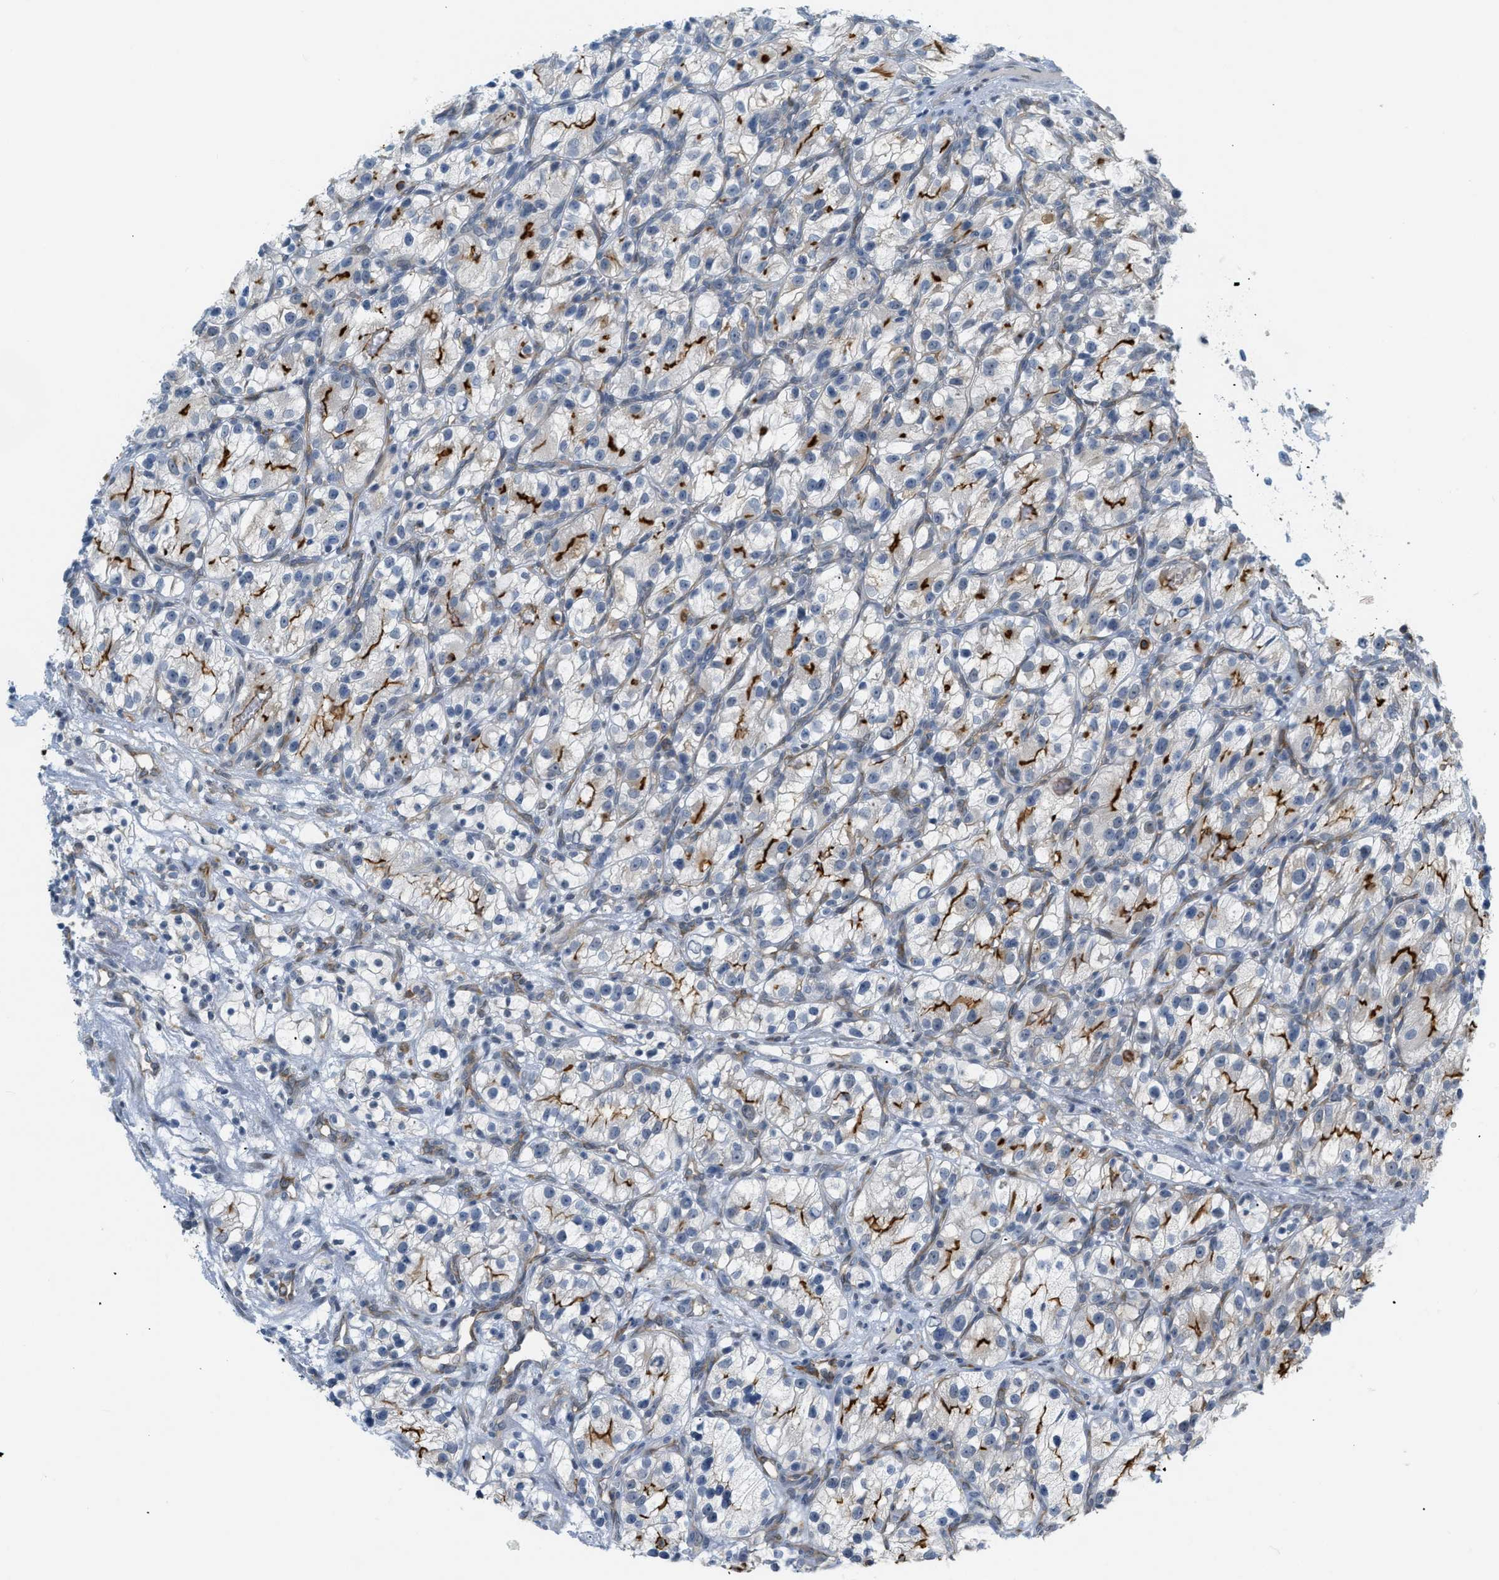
{"staining": {"intensity": "strong", "quantity": "25%-75%", "location": "cytoplasmic/membranous"}, "tissue": "renal cancer", "cell_type": "Tumor cells", "image_type": "cancer", "snomed": [{"axis": "morphology", "description": "Adenocarcinoma, NOS"}, {"axis": "topography", "description": "Kidney"}], "caption": "This photomicrograph demonstrates renal cancer stained with immunohistochemistry (IHC) to label a protein in brown. The cytoplasmic/membranous of tumor cells show strong positivity for the protein. Nuclei are counter-stained blue.", "gene": "ZNF408", "patient": {"sex": "female", "age": 57}}